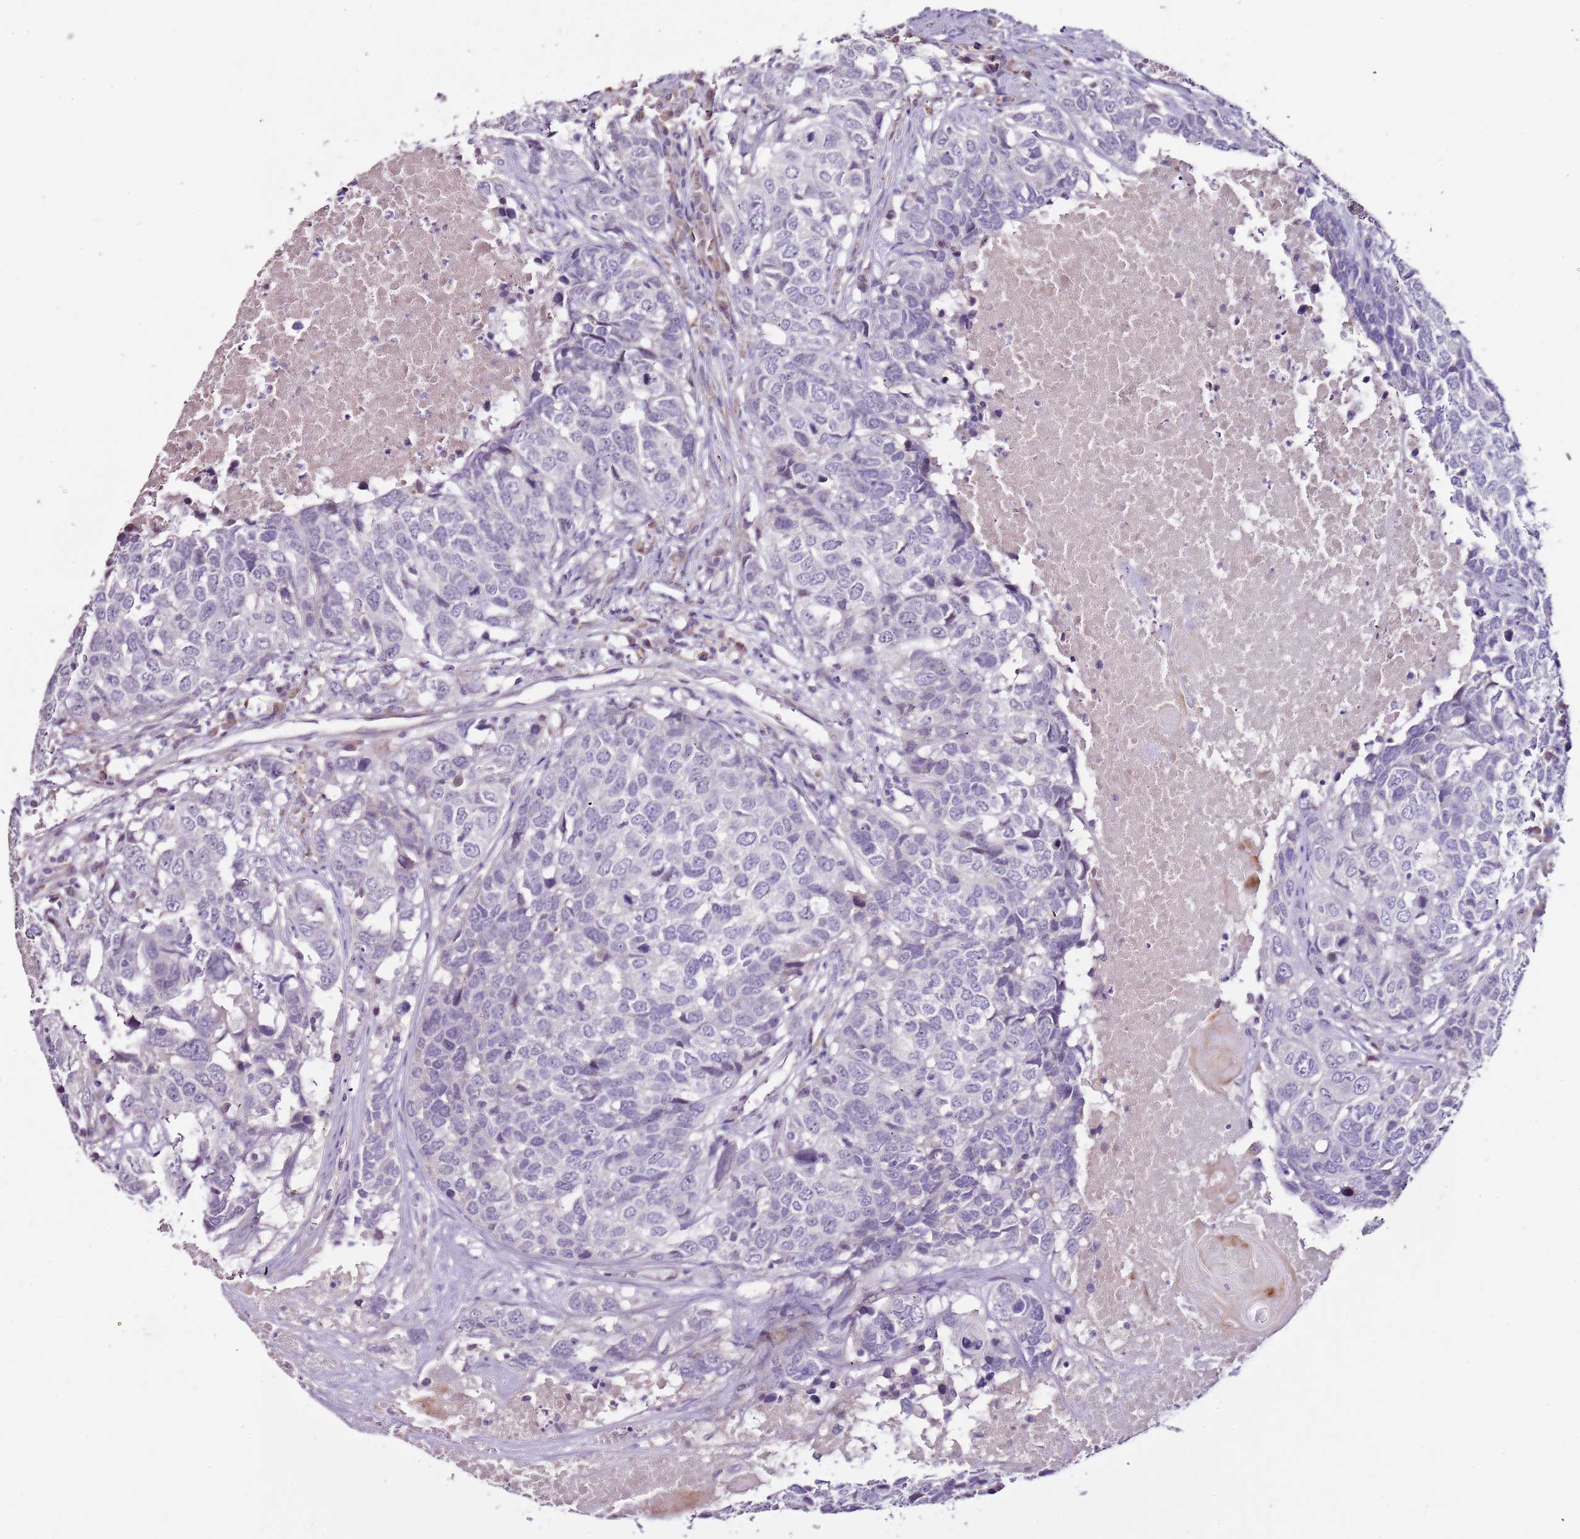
{"staining": {"intensity": "negative", "quantity": "none", "location": "none"}, "tissue": "head and neck cancer", "cell_type": "Tumor cells", "image_type": "cancer", "snomed": [{"axis": "morphology", "description": "Squamous cell carcinoma, NOS"}, {"axis": "topography", "description": "Head-Neck"}], "caption": "Immunohistochemical staining of squamous cell carcinoma (head and neck) demonstrates no significant staining in tumor cells.", "gene": "NKX2-3", "patient": {"sex": "male", "age": 66}}